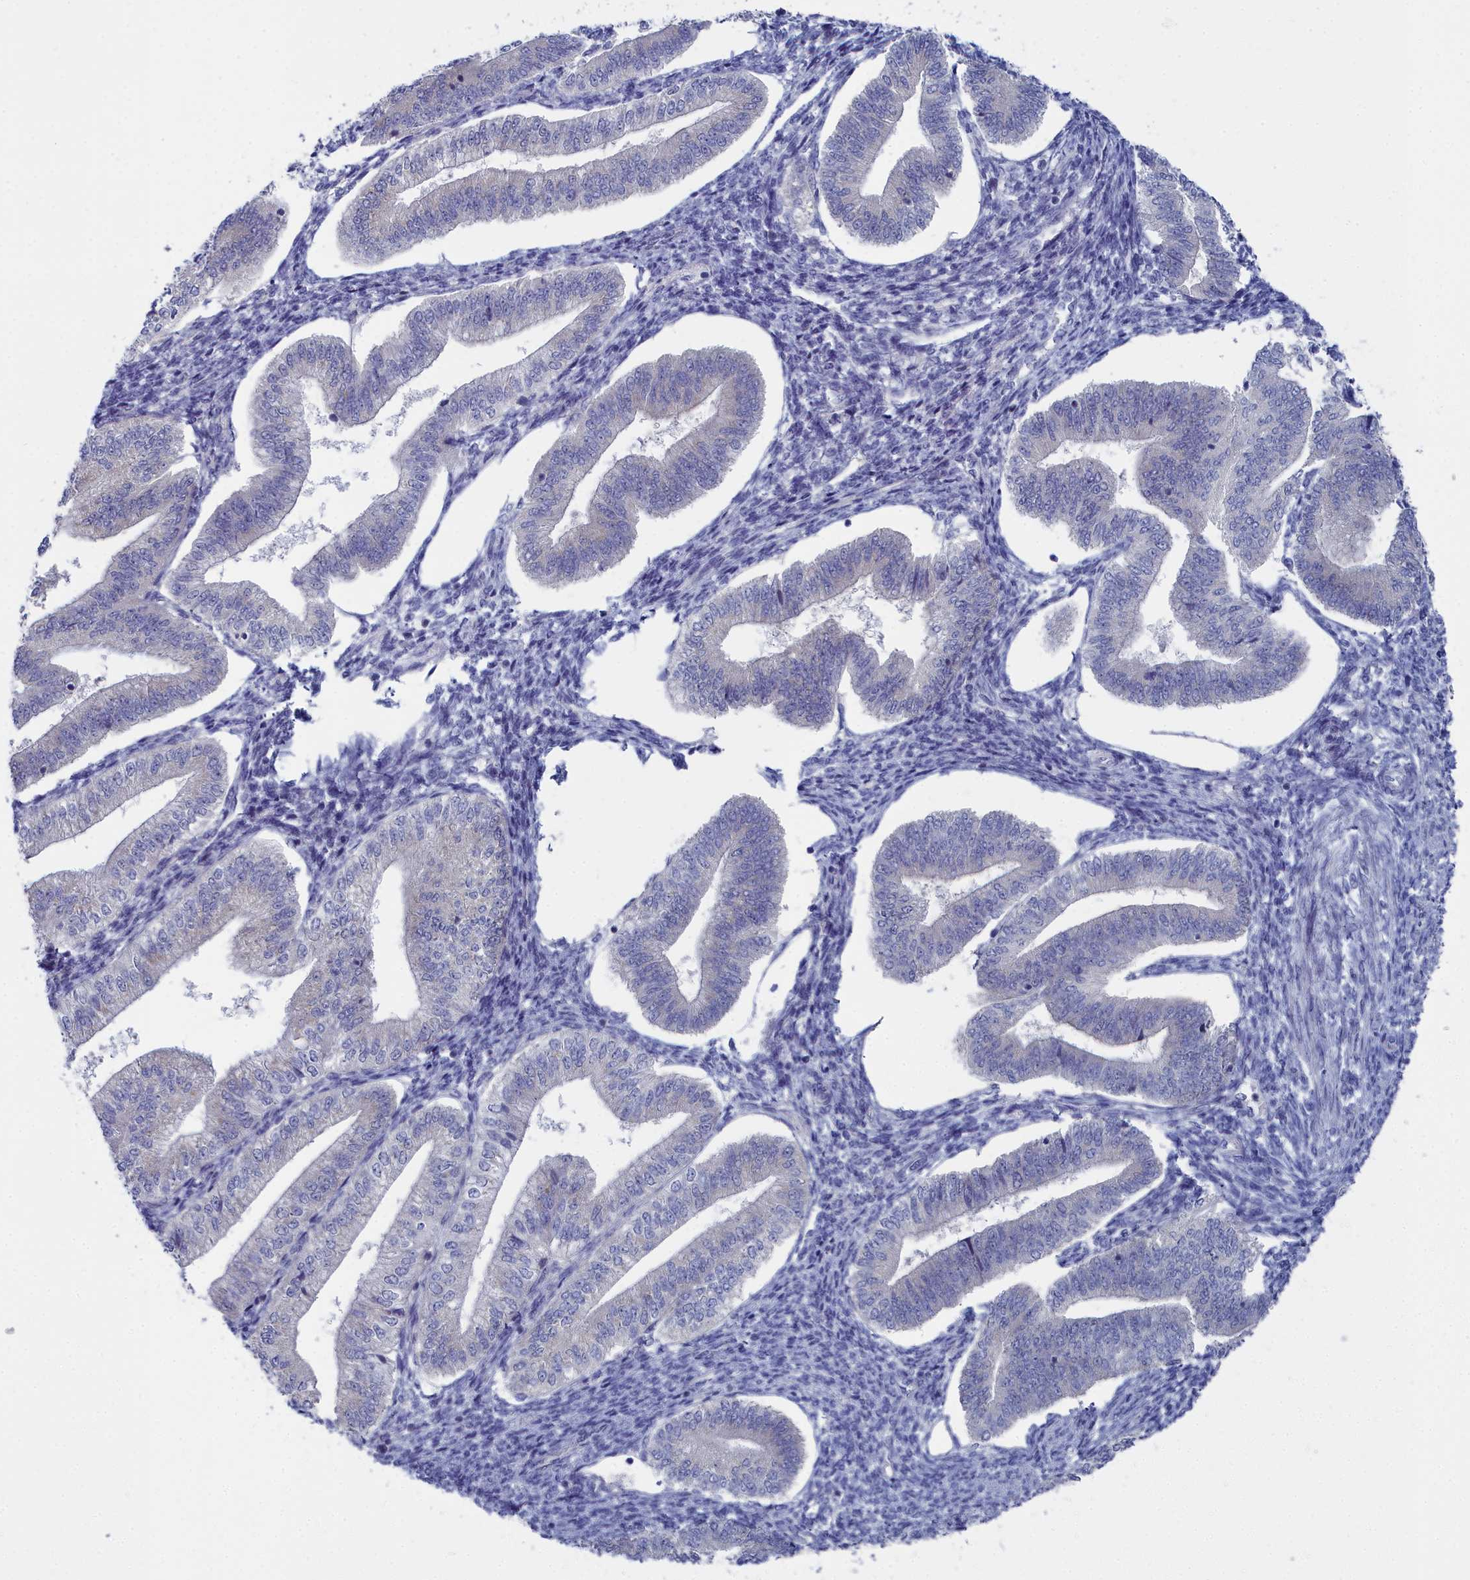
{"staining": {"intensity": "negative", "quantity": "none", "location": "none"}, "tissue": "endometrium", "cell_type": "Cells in endometrial stroma", "image_type": "normal", "snomed": [{"axis": "morphology", "description": "Normal tissue, NOS"}, {"axis": "topography", "description": "Endometrium"}], "caption": "IHC micrograph of normal endometrium: endometrium stained with DAB (3,3'-diaminobenzidine) reveals no significant protein positivity in cells in endometrial stroma.", "gene": "CCDC149", "patient": {"sex": "female", "age": 34}}